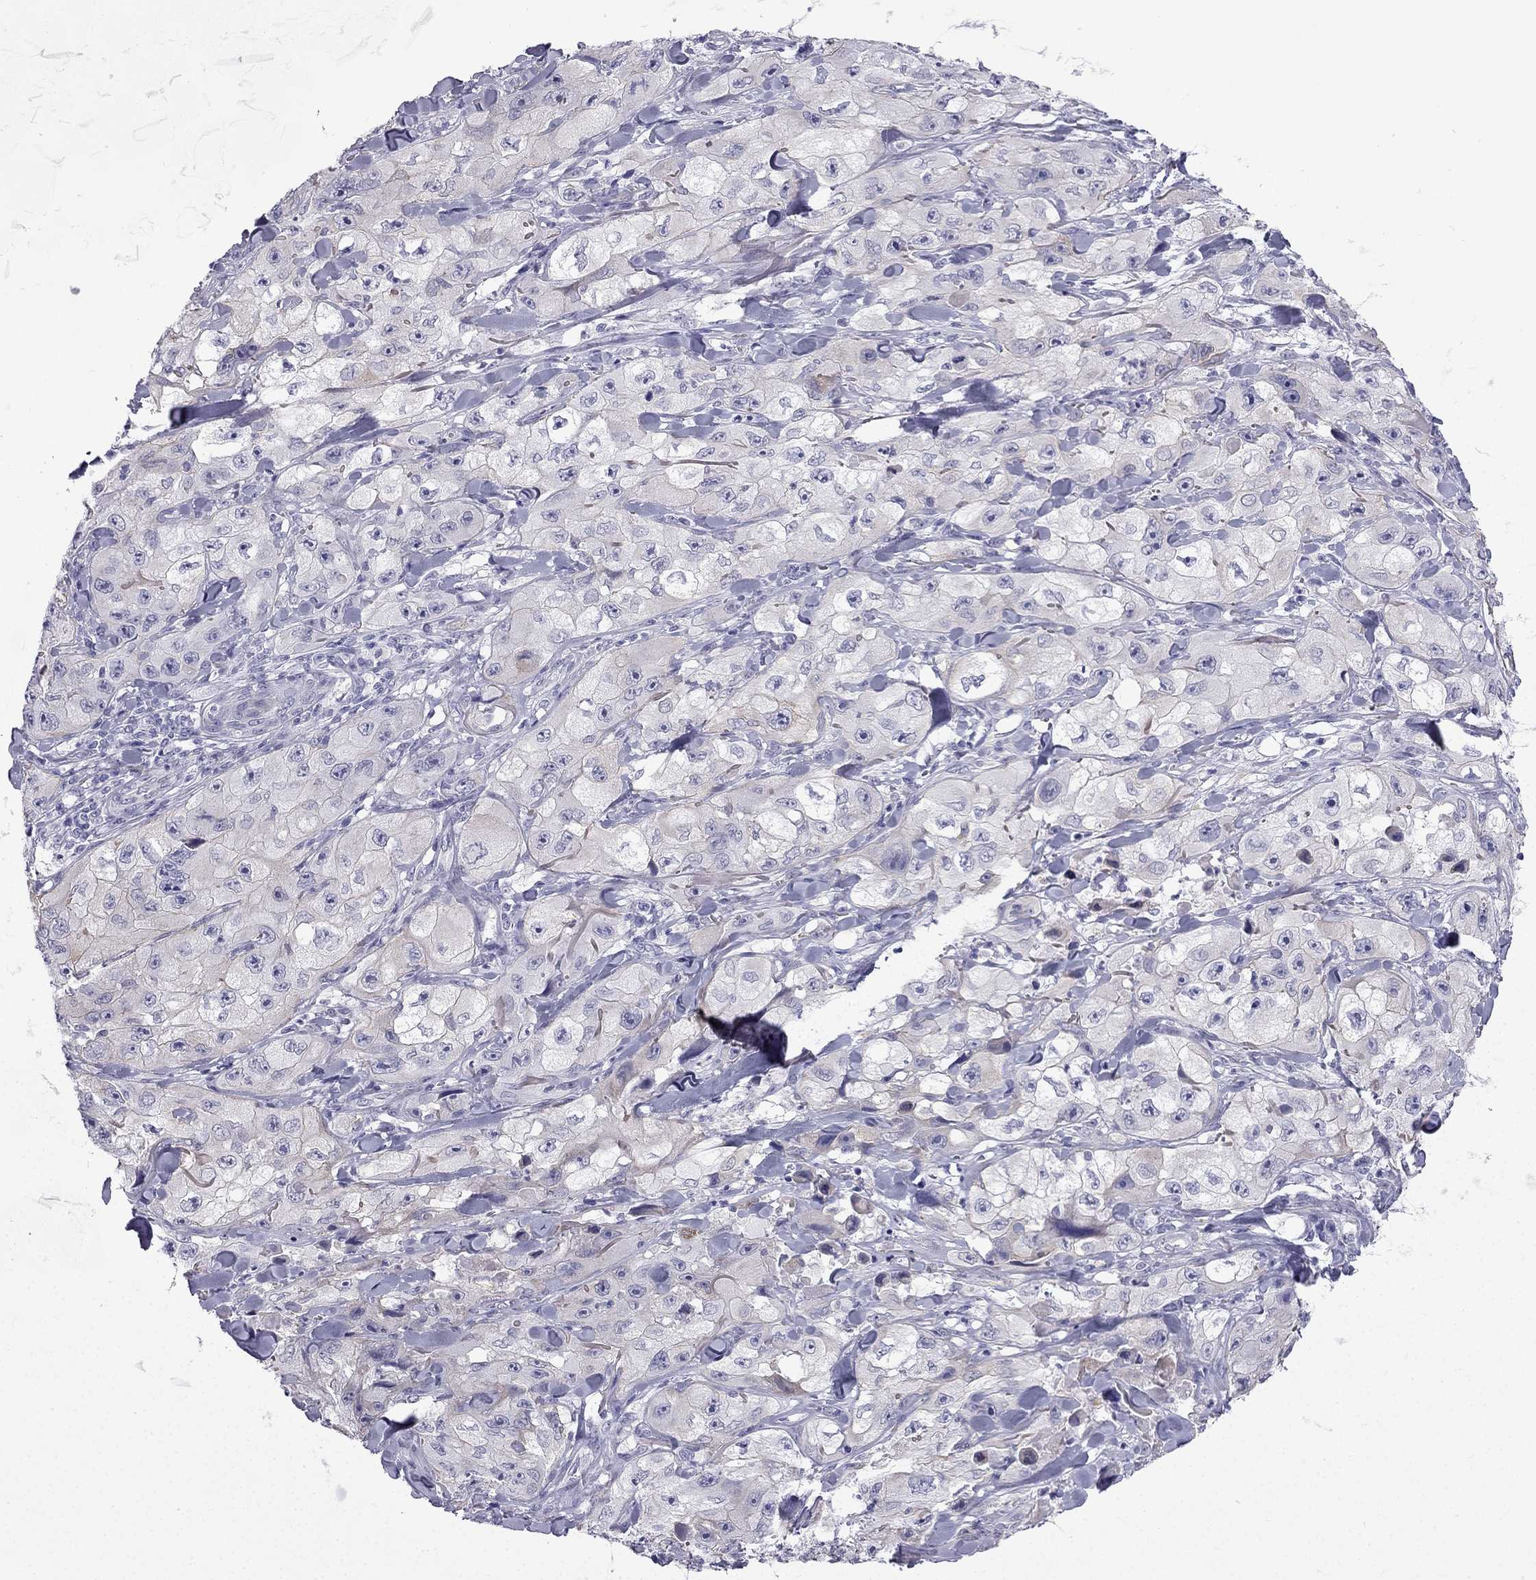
{"staining": {"intensity": "negative", "quantity": "none", "location": "none"}, "tissue": "skin cancer", "cell_type": "Tumor cells", "image_type": "cancer", "snomed": [{"axis": "morphology", "description": "Squamous cell carcinoma, NOS"}, {"axis": "topography", "description": "Skin"}, {"axis": "topography", "description": "Subcutis"}], "caption": "This is a photomicrograph of IHC staining of skin squamous cell carcinoma, which shows no staining in tumor cells. The staining was performed using DAB to visualize the protein expression in brown, while the nuclei were stained in blue with hematoxylin (Magnification: 20x).", "gene": "CFAP53", "patient": {"sex": "male", "age": 73}}